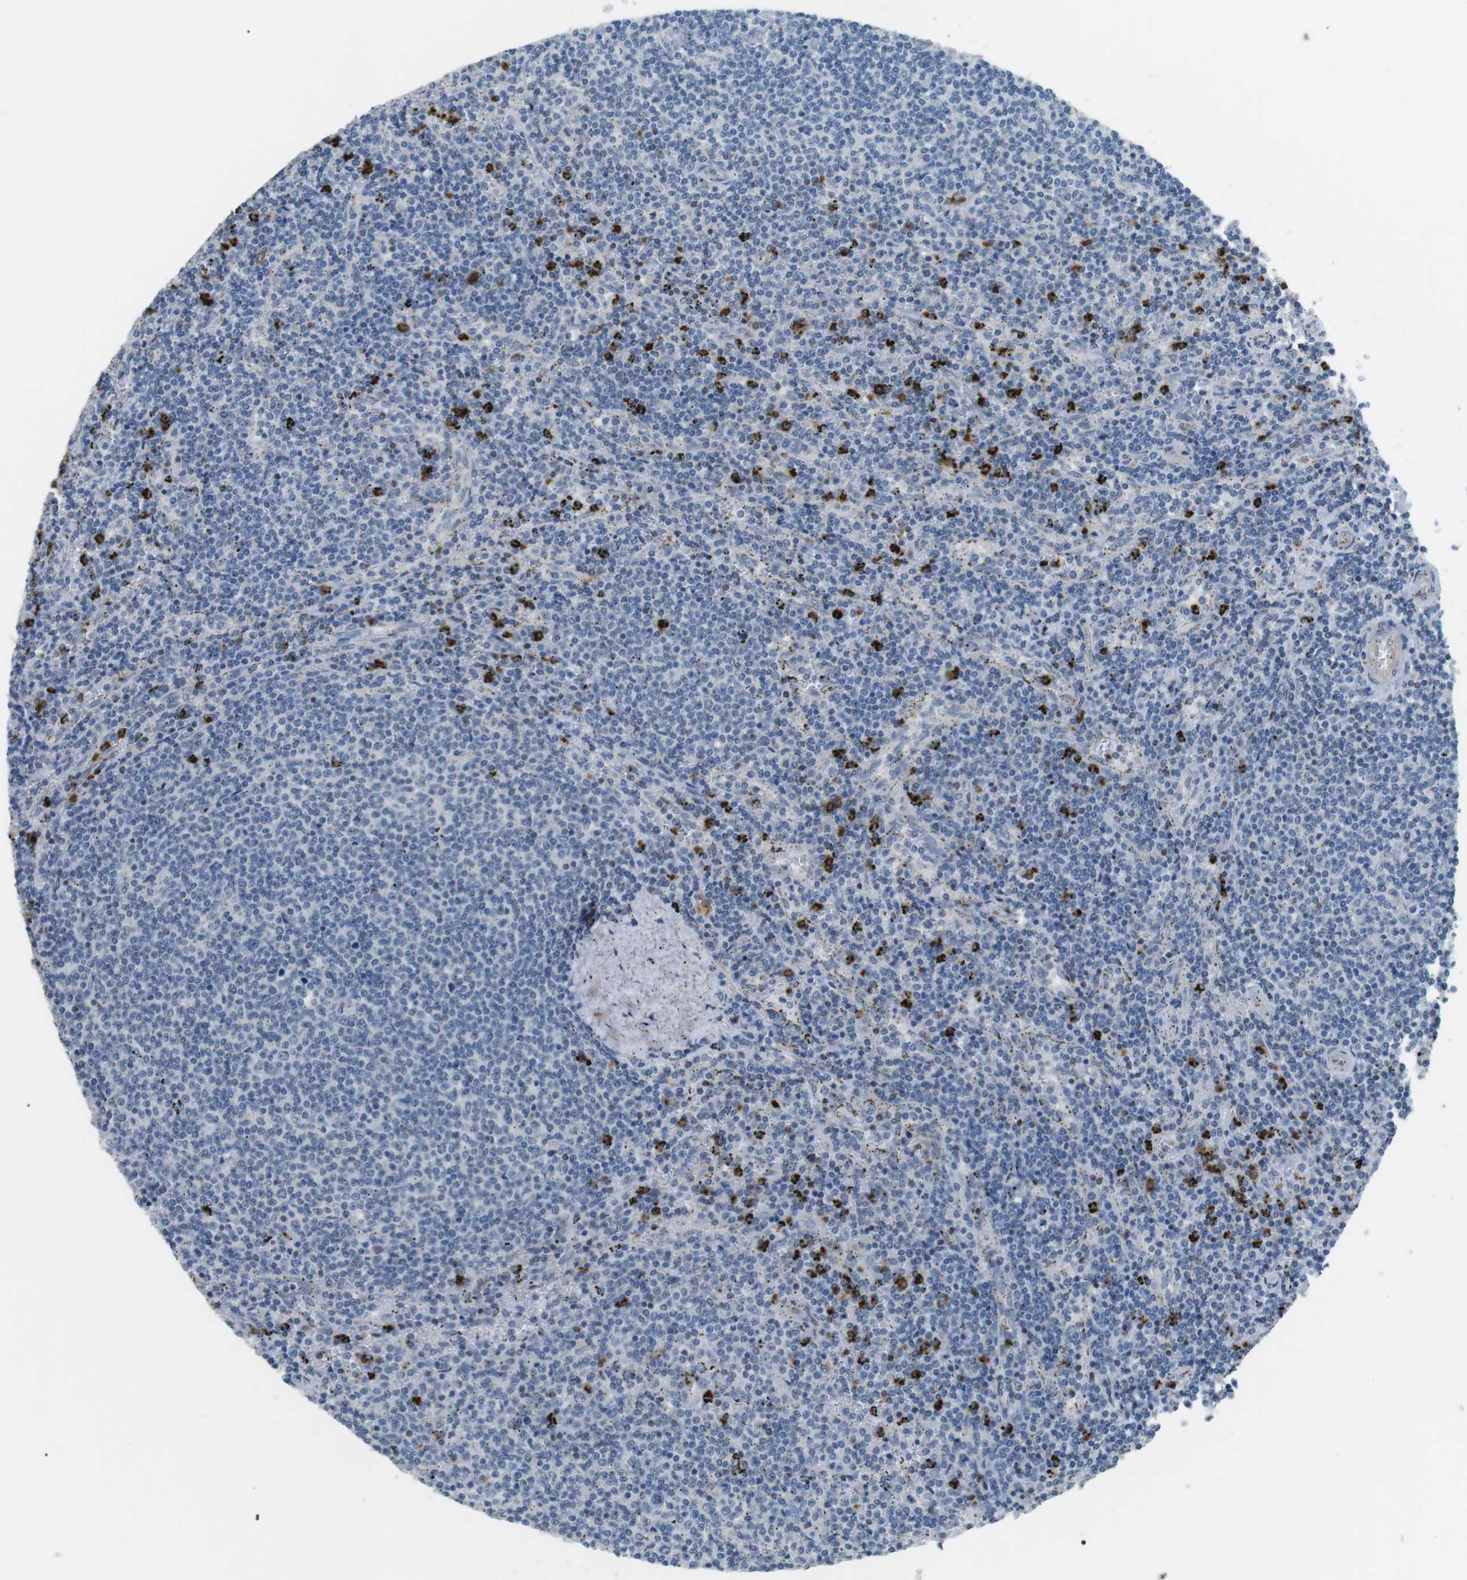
{"staining": {"intensity": "negative", "quantity": "none", "location": "none"}, "tissue": "lymphoma", "cell_type": "Tumor cells", "image_type": "cancer", "snomed": [{"axis": "morphology", "description": "Malignant lymphoma, non-Hodgkin's type, Low grade"}, {"axis": "topography", "description": "Spleen"}], "caption": "DAB (3,3'-diaminobenzidine) immunohistochemical staining of human malignant lymphoma, non-Hodgkin's type (low-grade) exhibits no significant positivity in tumor cells.", "gene": "GZMM", "patient": {"sex": "female", "age": 50}}